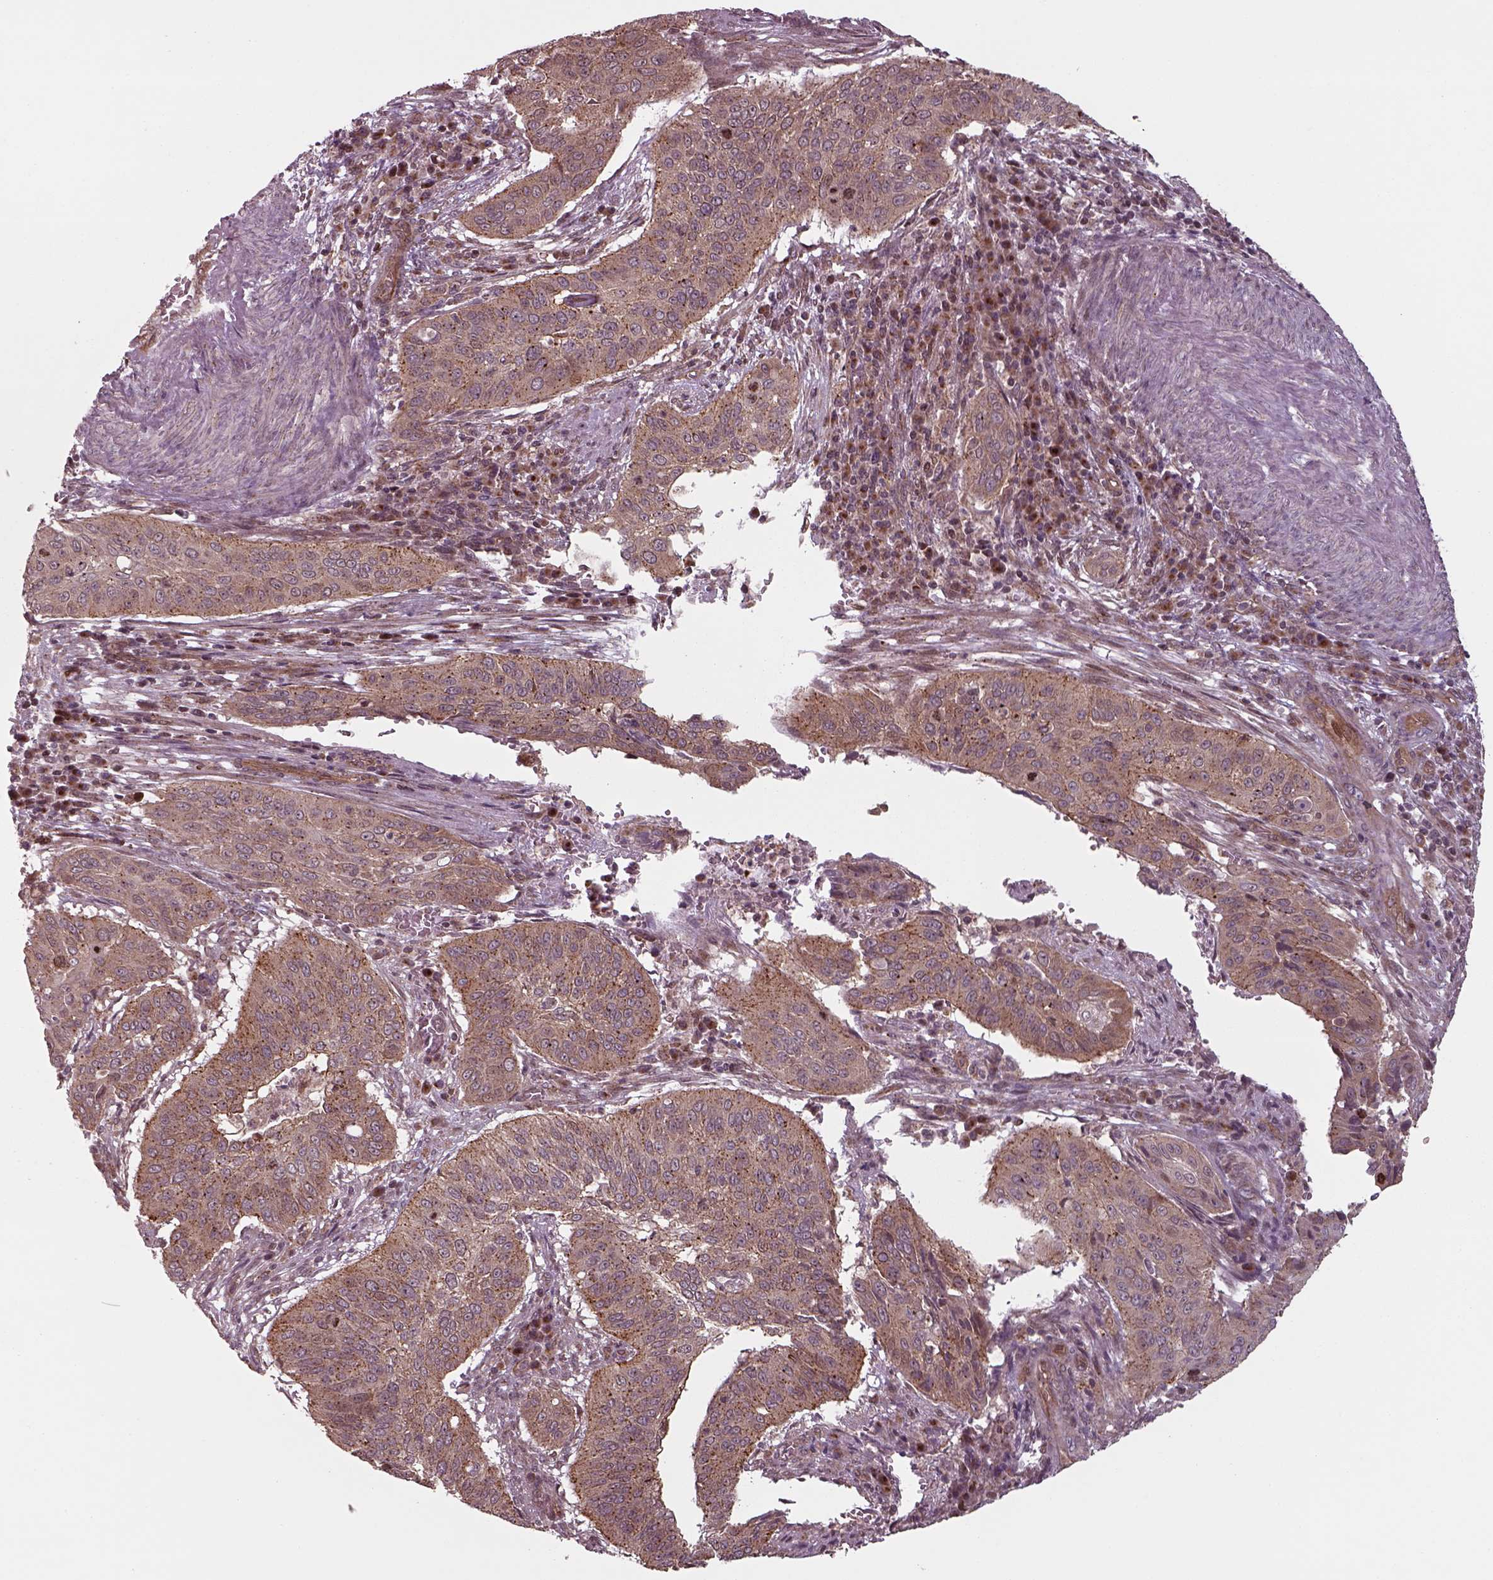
{"staining": {"intensity": "moderate", "quantity": ">75%", "location": "cytoplasmic/membranous"}, "tissue": "cervical cancer", "cell_type": "Tumor cells", "image_type": "cancer", "snomed": [{"axis": "morphology", "description": "Squamous cell carcinoma, NOS"}, {"axis": "topography", "description": "Cervix"}], "caption": "This photomicrograph demonstrates IHC staining of cervical cancer (squamous cell carcinoma), with medium moderate cytoplasmic/membranous positivity in approximately >75% of tumor cells.", "gene": "CHMP3", "patient": {"sex": "female", "age": 39}}